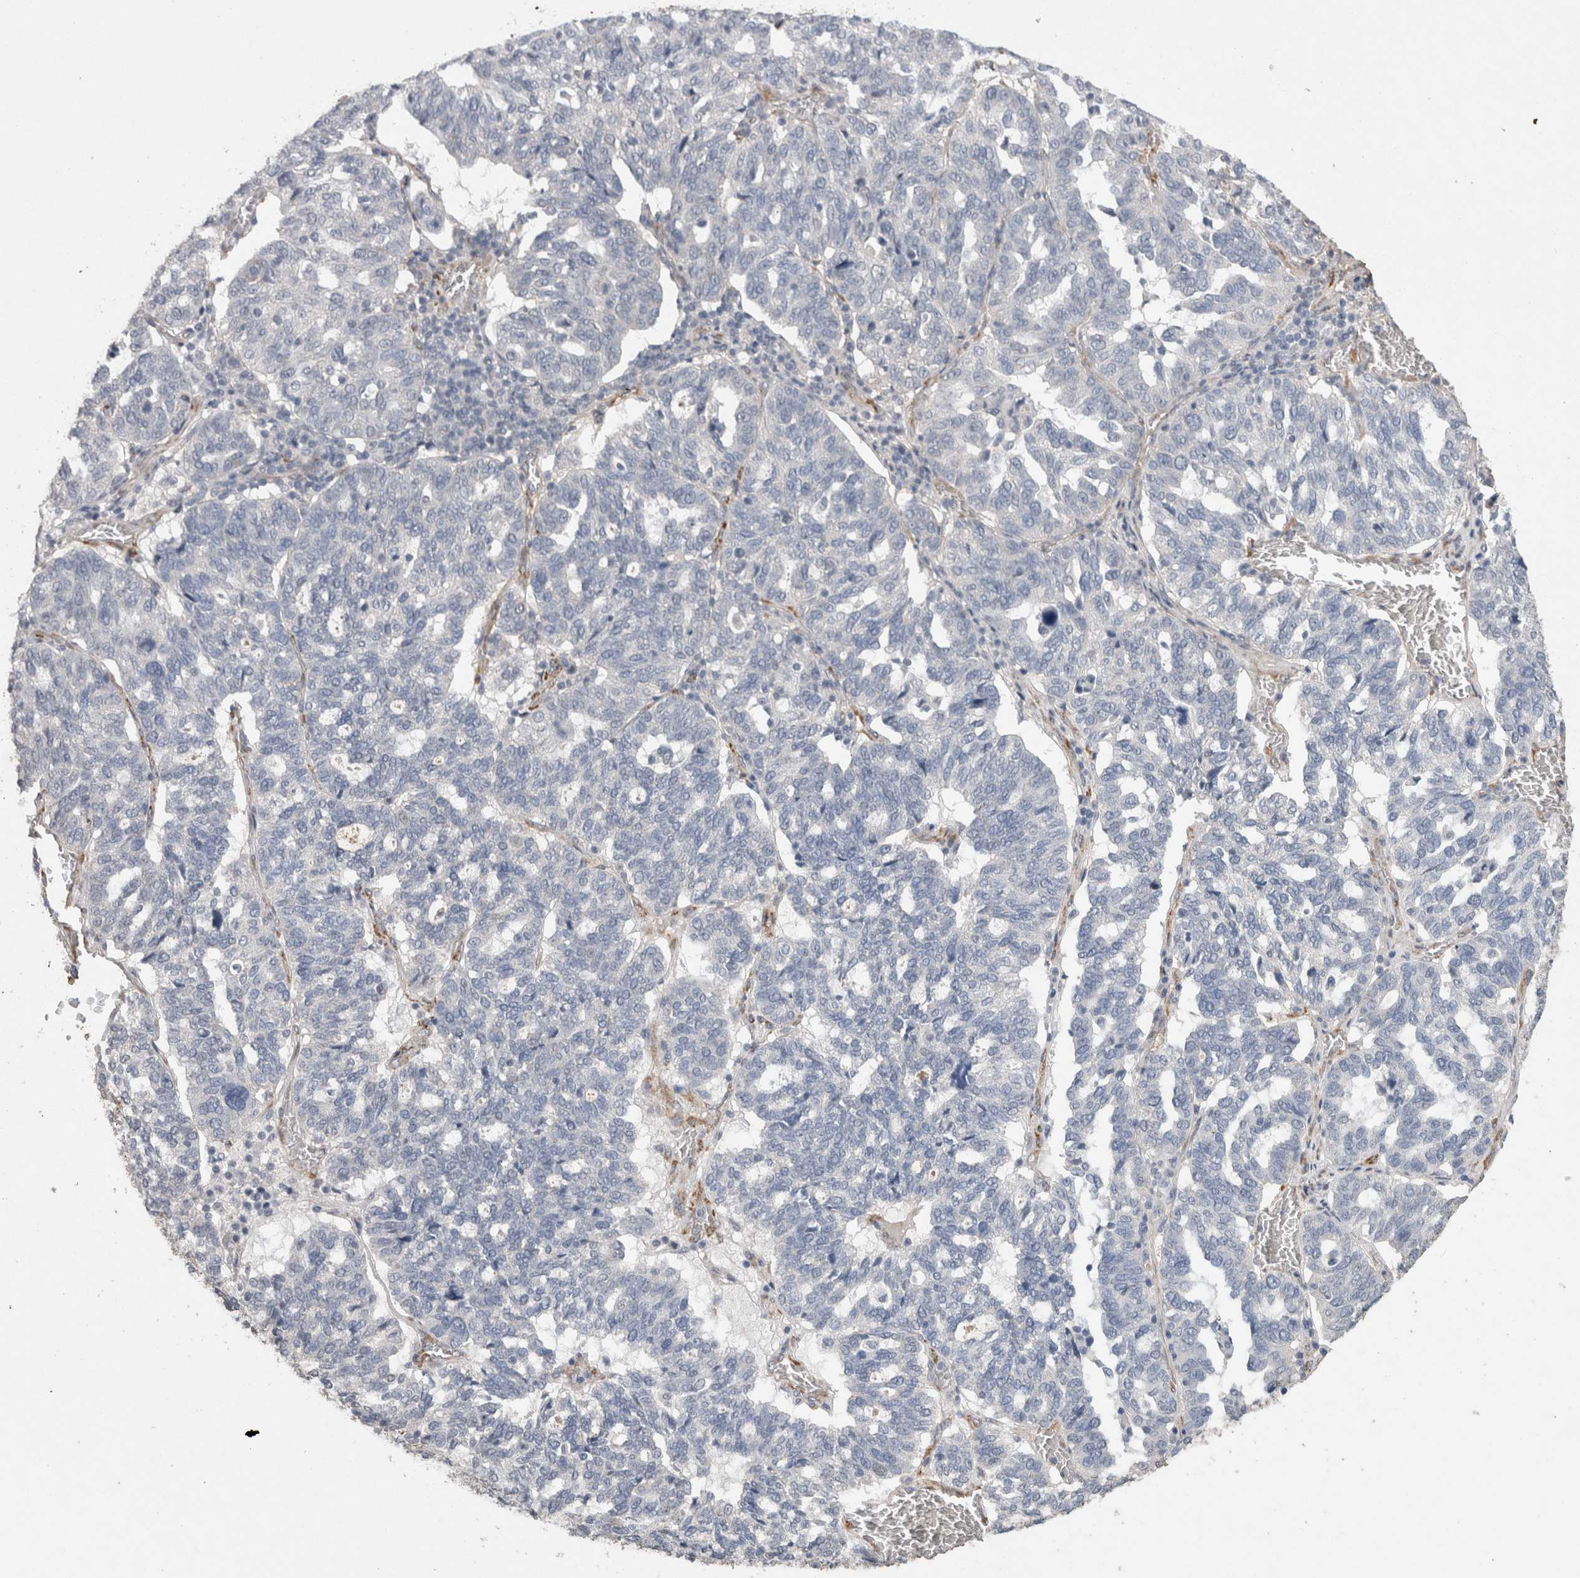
{"staining": {"intensity": "negative", "quantity": "none", "location": "none"}, "tissue": "ovarian cancer", "cell_type": "Tumor cells", "image_type": "cancer", "snomed": [{"axis": "morphology", "description": "Cystadenocarcinoma, serous, NOS"}, {"axis": "topography", "description": "Ovary"}], "caption": "Tumor cells are negative for protein expression in human serous cystadenocarcinoma (ovarian).", "gene": "C1QTNF5", "patient": {"sex": "female", "age": 59}}